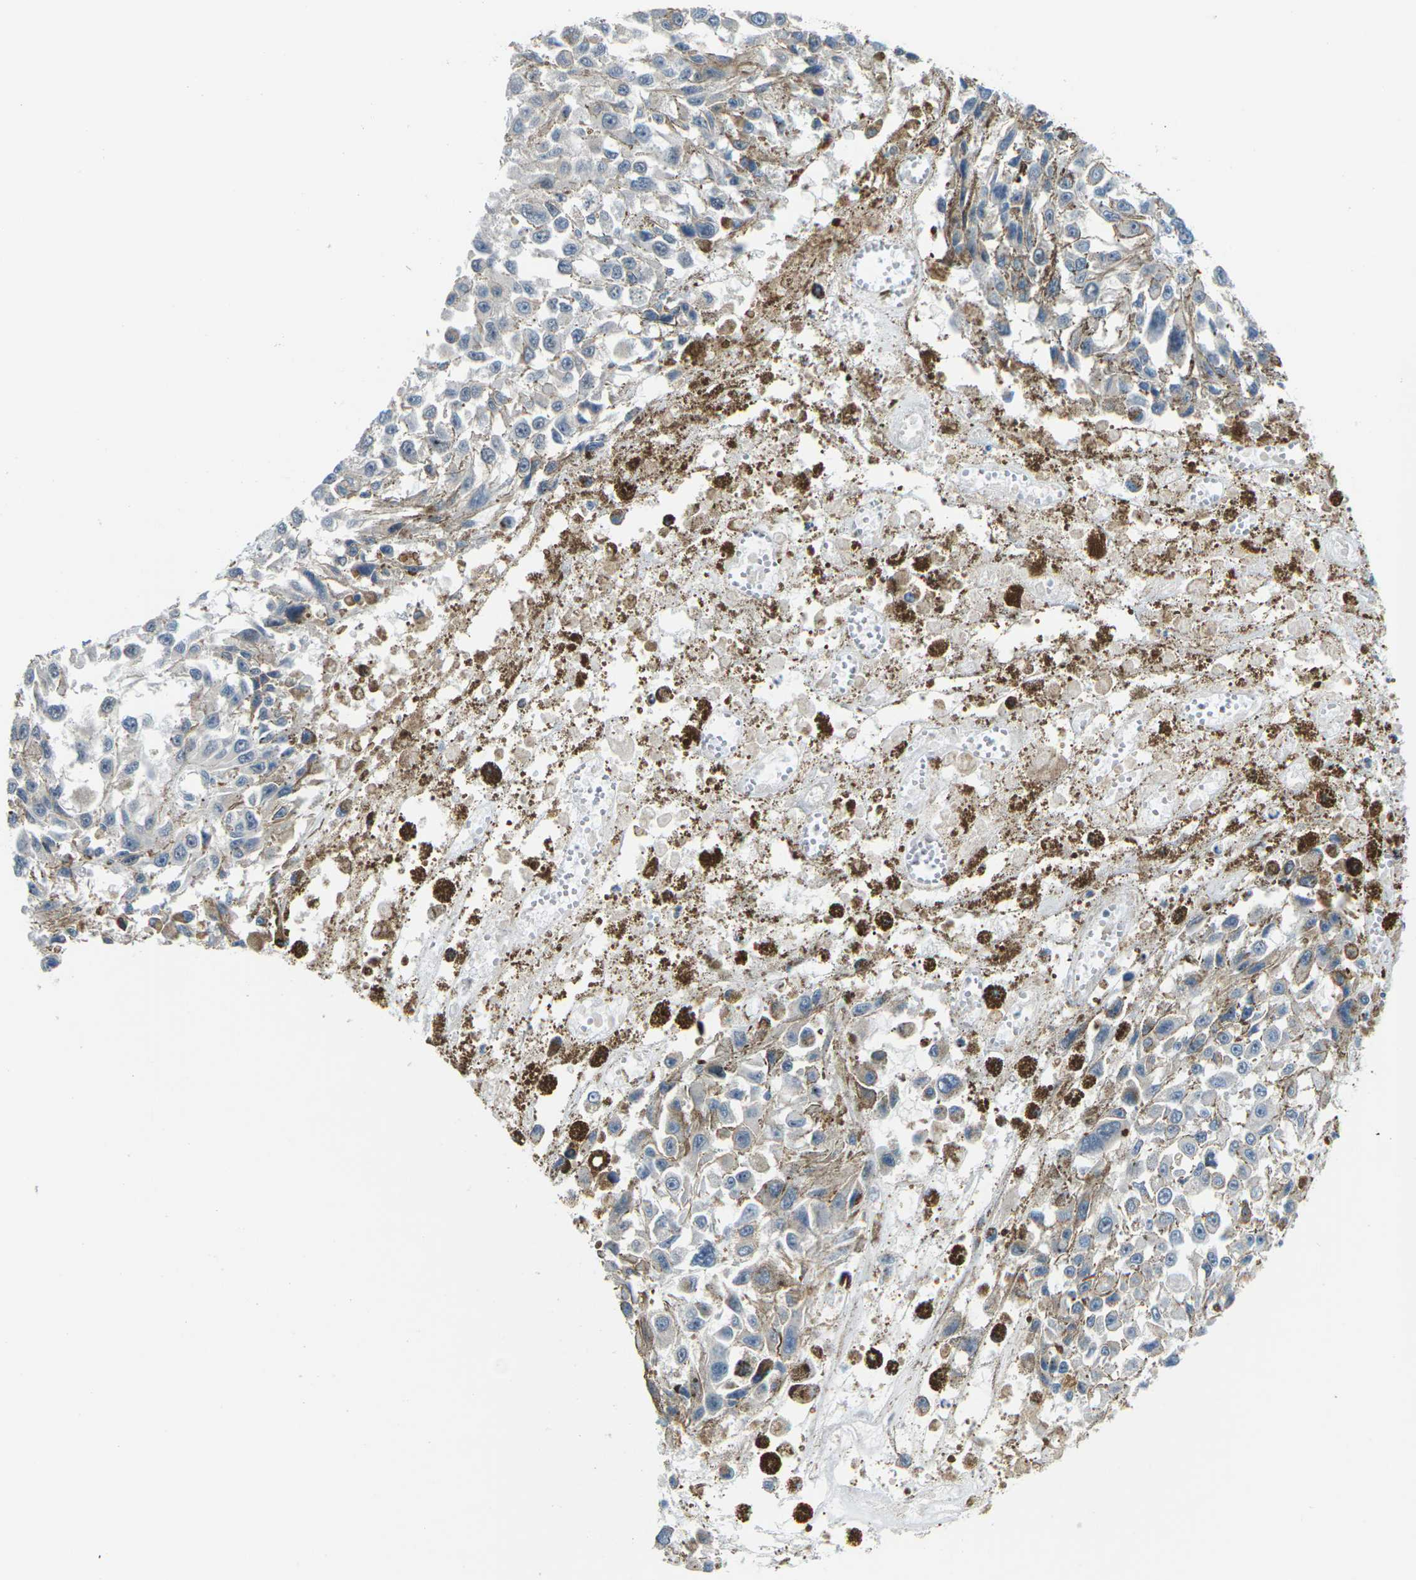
{"staining": {"intensity": "weak", "quantity": "<25%", "location": "cytoplasmic/membranous"}, "tissue": "melanoma", "cell_type": "Tumor cells", "image_type": "cancer", "snomed": [{"axis": "morphology", "description": "Malignant melanoma, Metastatic site"}, {"axis": "topography", "description": "Lymph node"}], "caption": "Melanoma was stained to show a protein in brown. There is no significant staining in tumor cells.", "gene": "SLC13A3", "patient": {"sex": "male", "age": 59}}